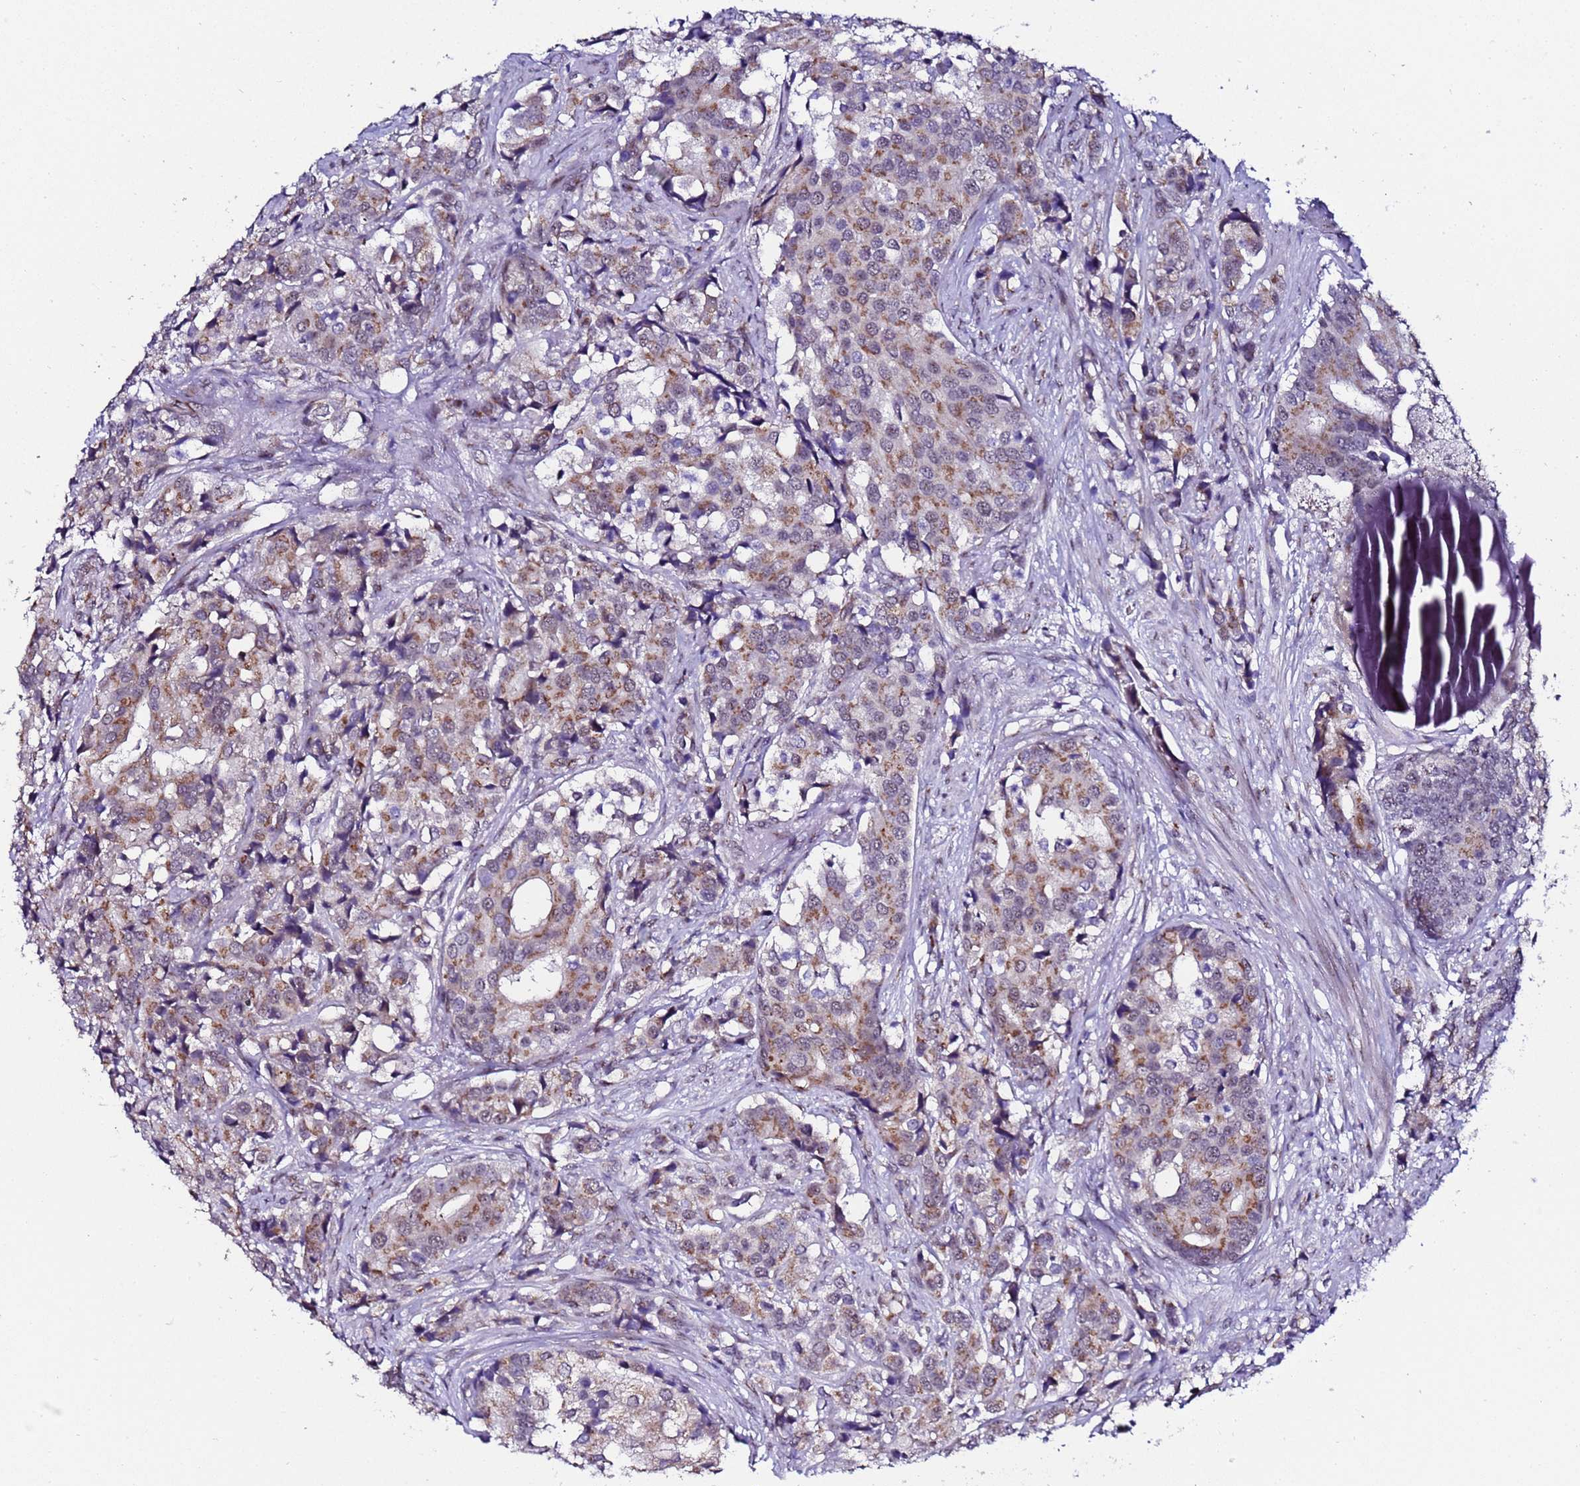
{"staining": {"intensity": "moderate", "quantity": "25%-75%", "location": "cytoplasmic/membranous"}, "tissue": "prostate cancer", "cell_type": "Tumor cells", "image_type": "cancer", "snomed": [{"axis": "morphology", "description": "Adenocarcinoma, High grade"}, {"axis": "topography", "description": "Prostate"}], "caption": "Immunohistochemistry (IHC) (DAB (3,3'-diaminobenzidine)) staining of human prostate adenocarcinoma (high-grade) displays moderate cytoplasmic/membranous protein positivity in about 25%-75% of tumor cells. Ihc stains the protein in brown and the nuclei are stained blue.", "gene": "C19orf47", "patient": {"sex": "male", "age": 62}}